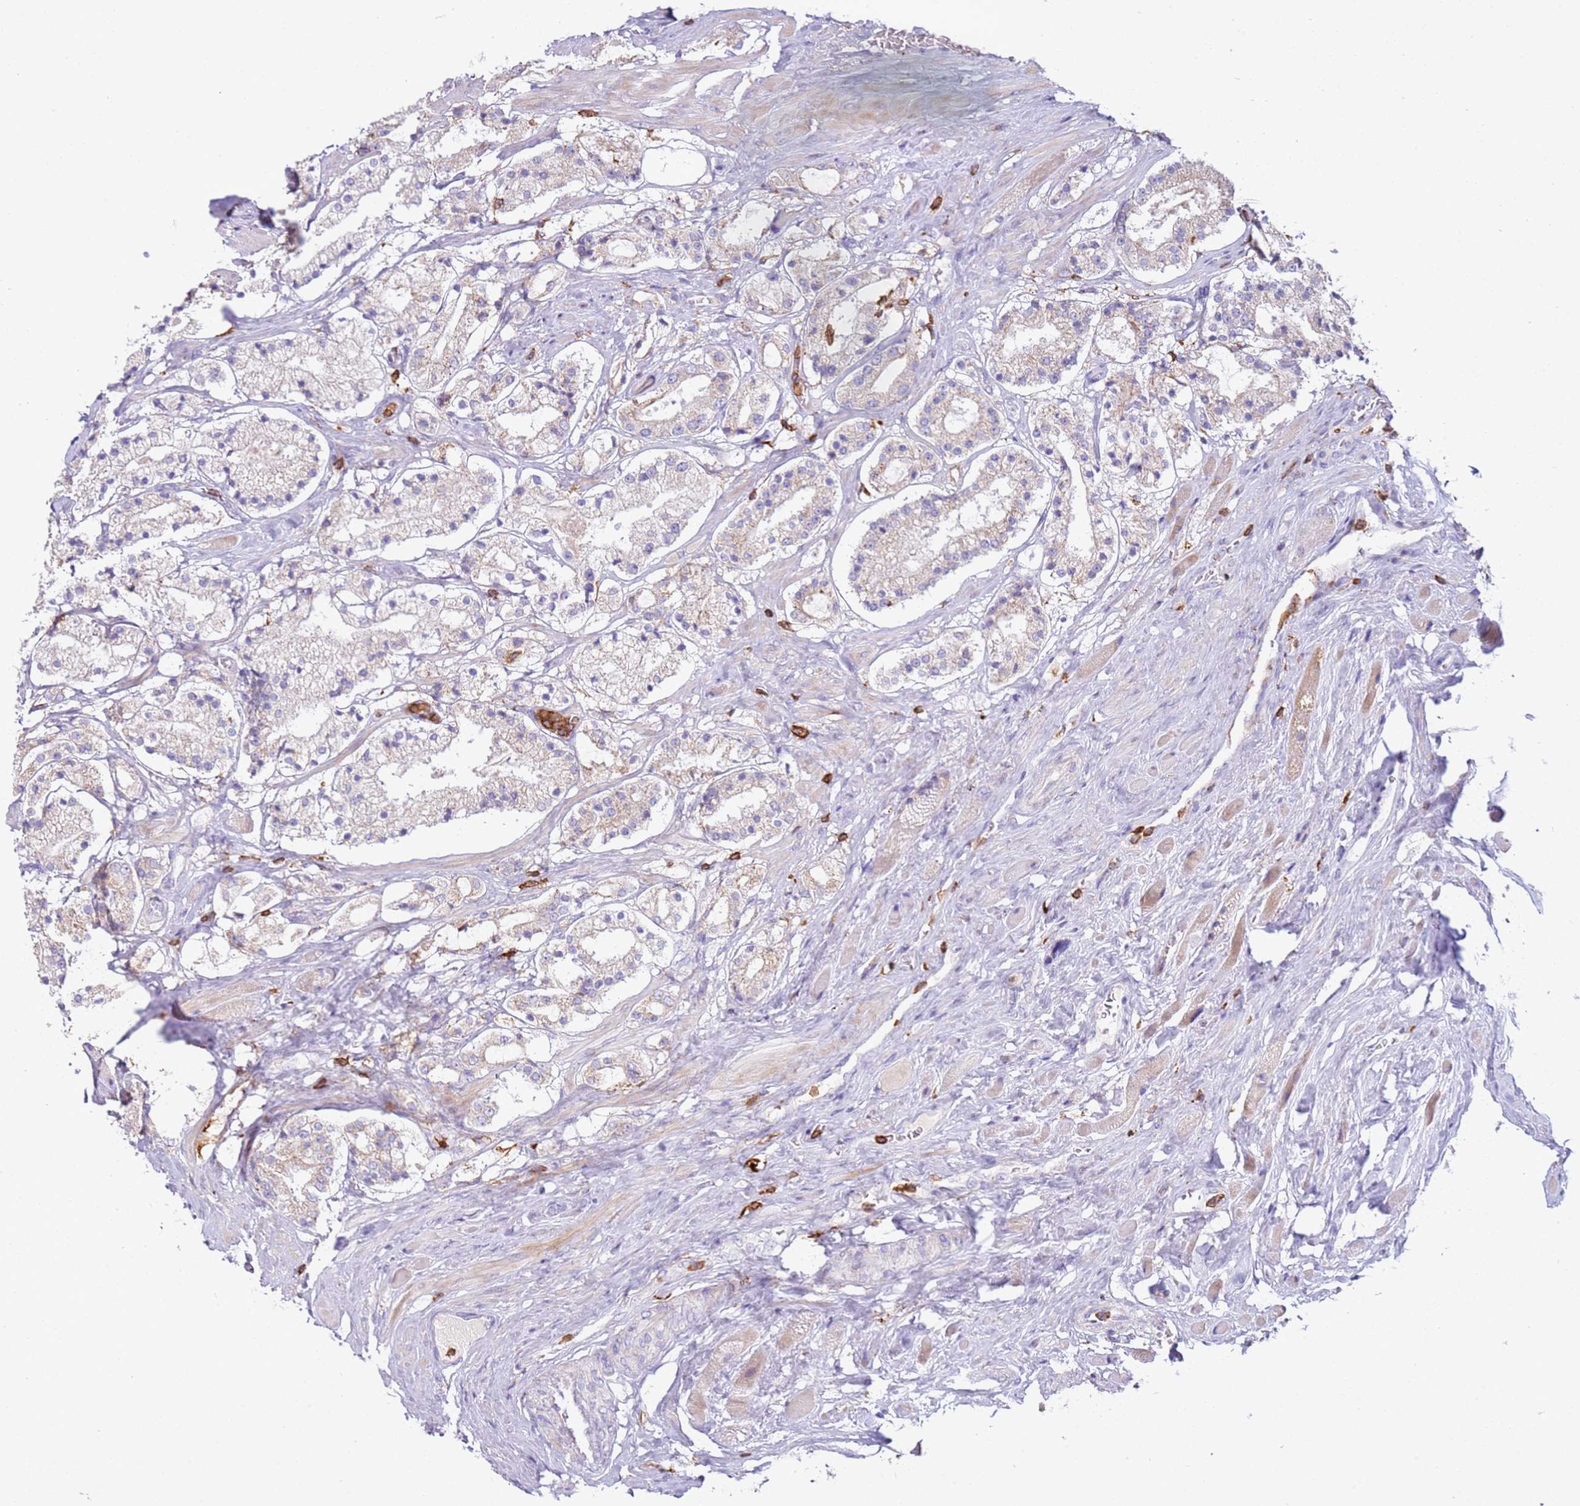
{"staining": {"intensity": "weak", "quantity": "25%-75%", "location": "cytoplasmic/membranous"}, "tissue": "prostate cancer", "cell_type": "Tumor cells", "image_type": "cancer", "snomed": [{"axis": "morphology", "description": "Adenocarcinoma, High grade"}, {"axis": "topography", "description": "Prostate"}], "caption": "Immunohistochemistry of human prostate high-grade adenocarcinoma exhibits low levels of weak cytoplasmic/membranous expression in about 25%-75% of tumor cells.", "gene": "TTPAL", "patient": {"sex": "male", "age": 64}}